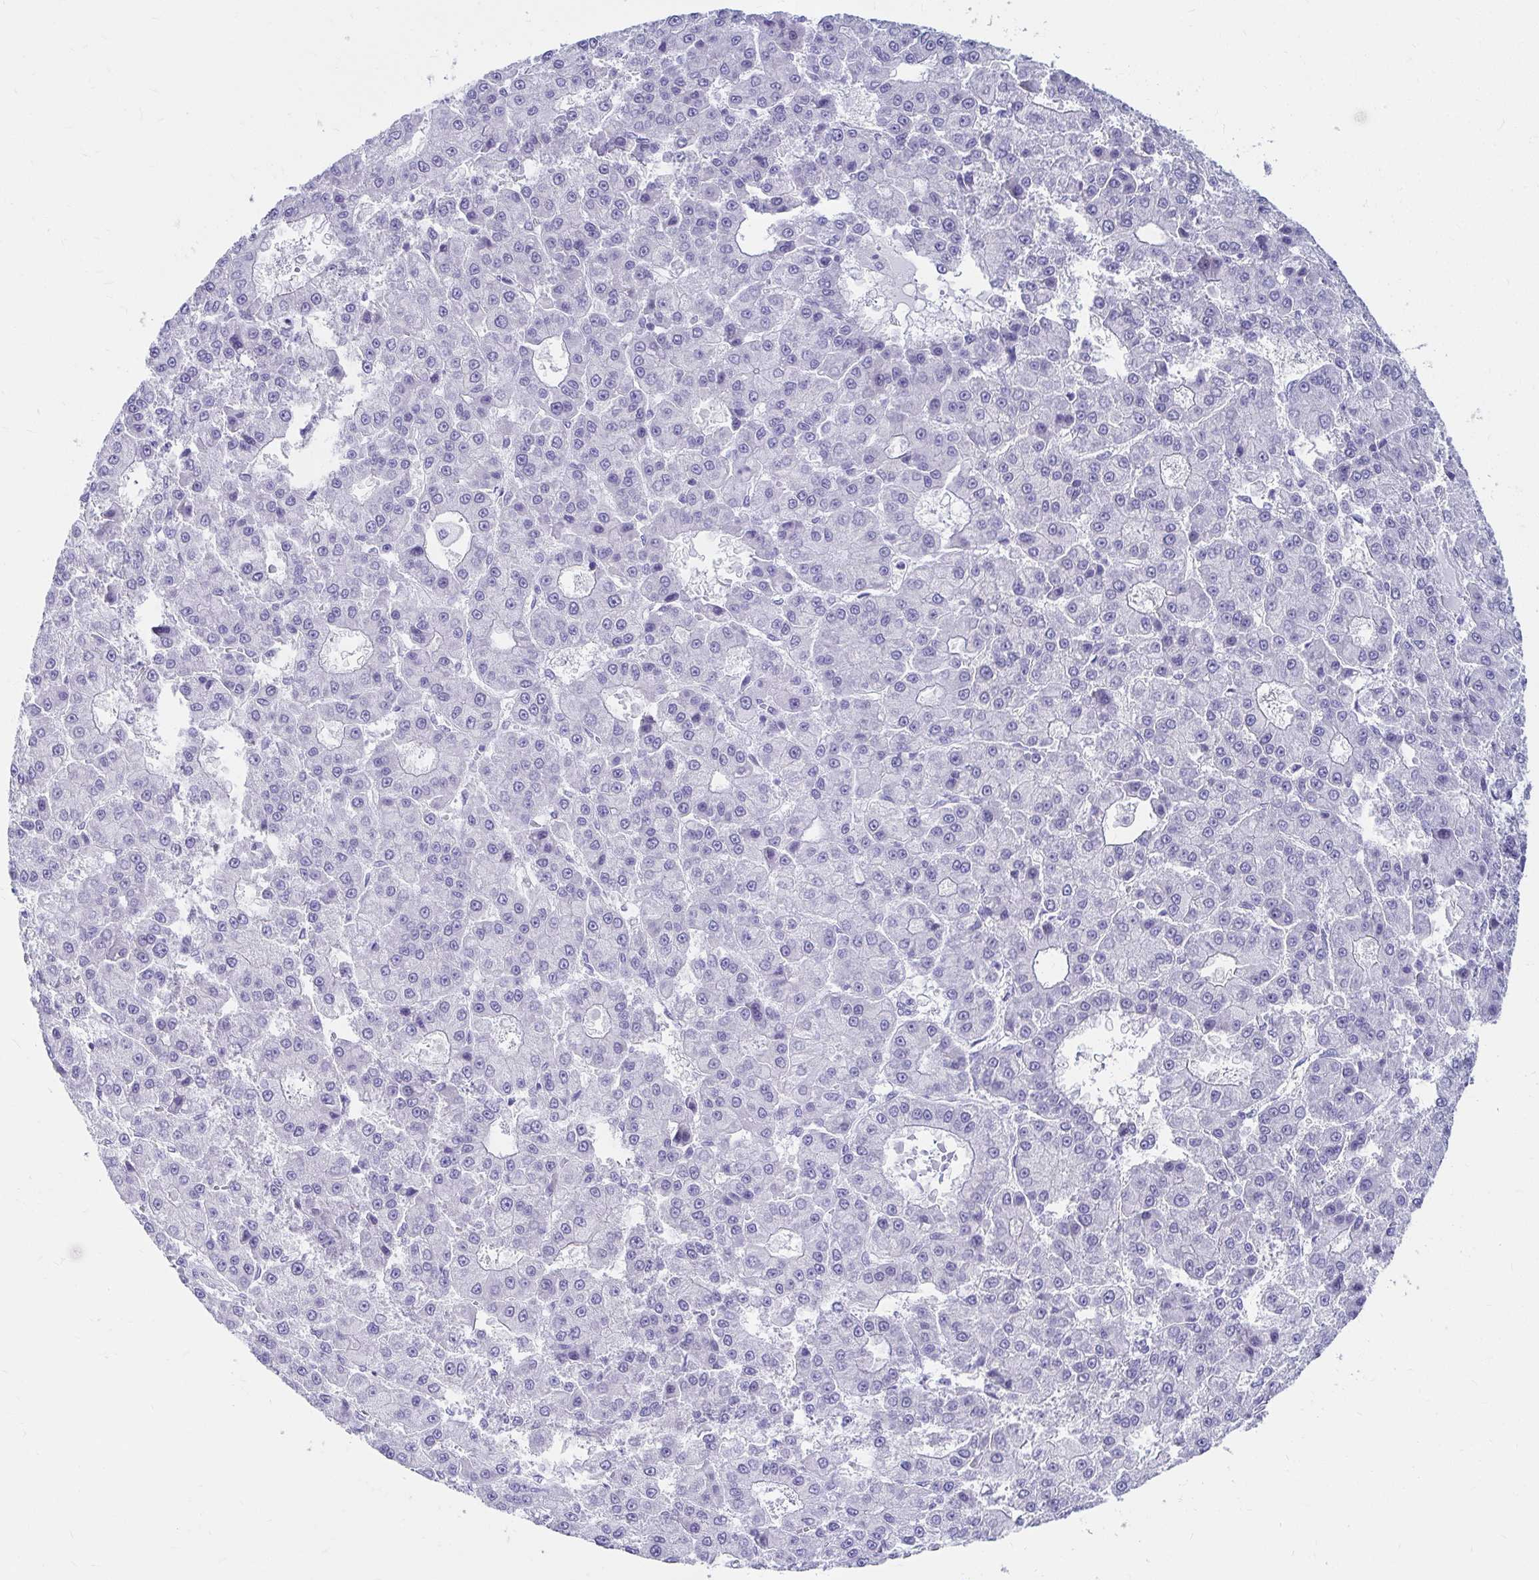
{"staining": {"intensity": "negative", "quantity": "none", "location": "none"}, "tissue": "liver cancer", "cell_type": "Tumor cells", "image_type": "cancer", "snomed": [{"axis": "morphology", "description": "Carcinoma, Hepatocellular, NOS"}, {"axis": "topography", "description": "Liver"}], "caption": "An IHC micrograph of liver cancer (hepatocellular carcinoma) is shown. There is no staining in tumor cells of liver cancer (hepatocellular carcinoma). (DAB IHC with hematoxylin counter stain).", "gene": "C19orf81", "patient": {"sex": "male", "age": 70}}